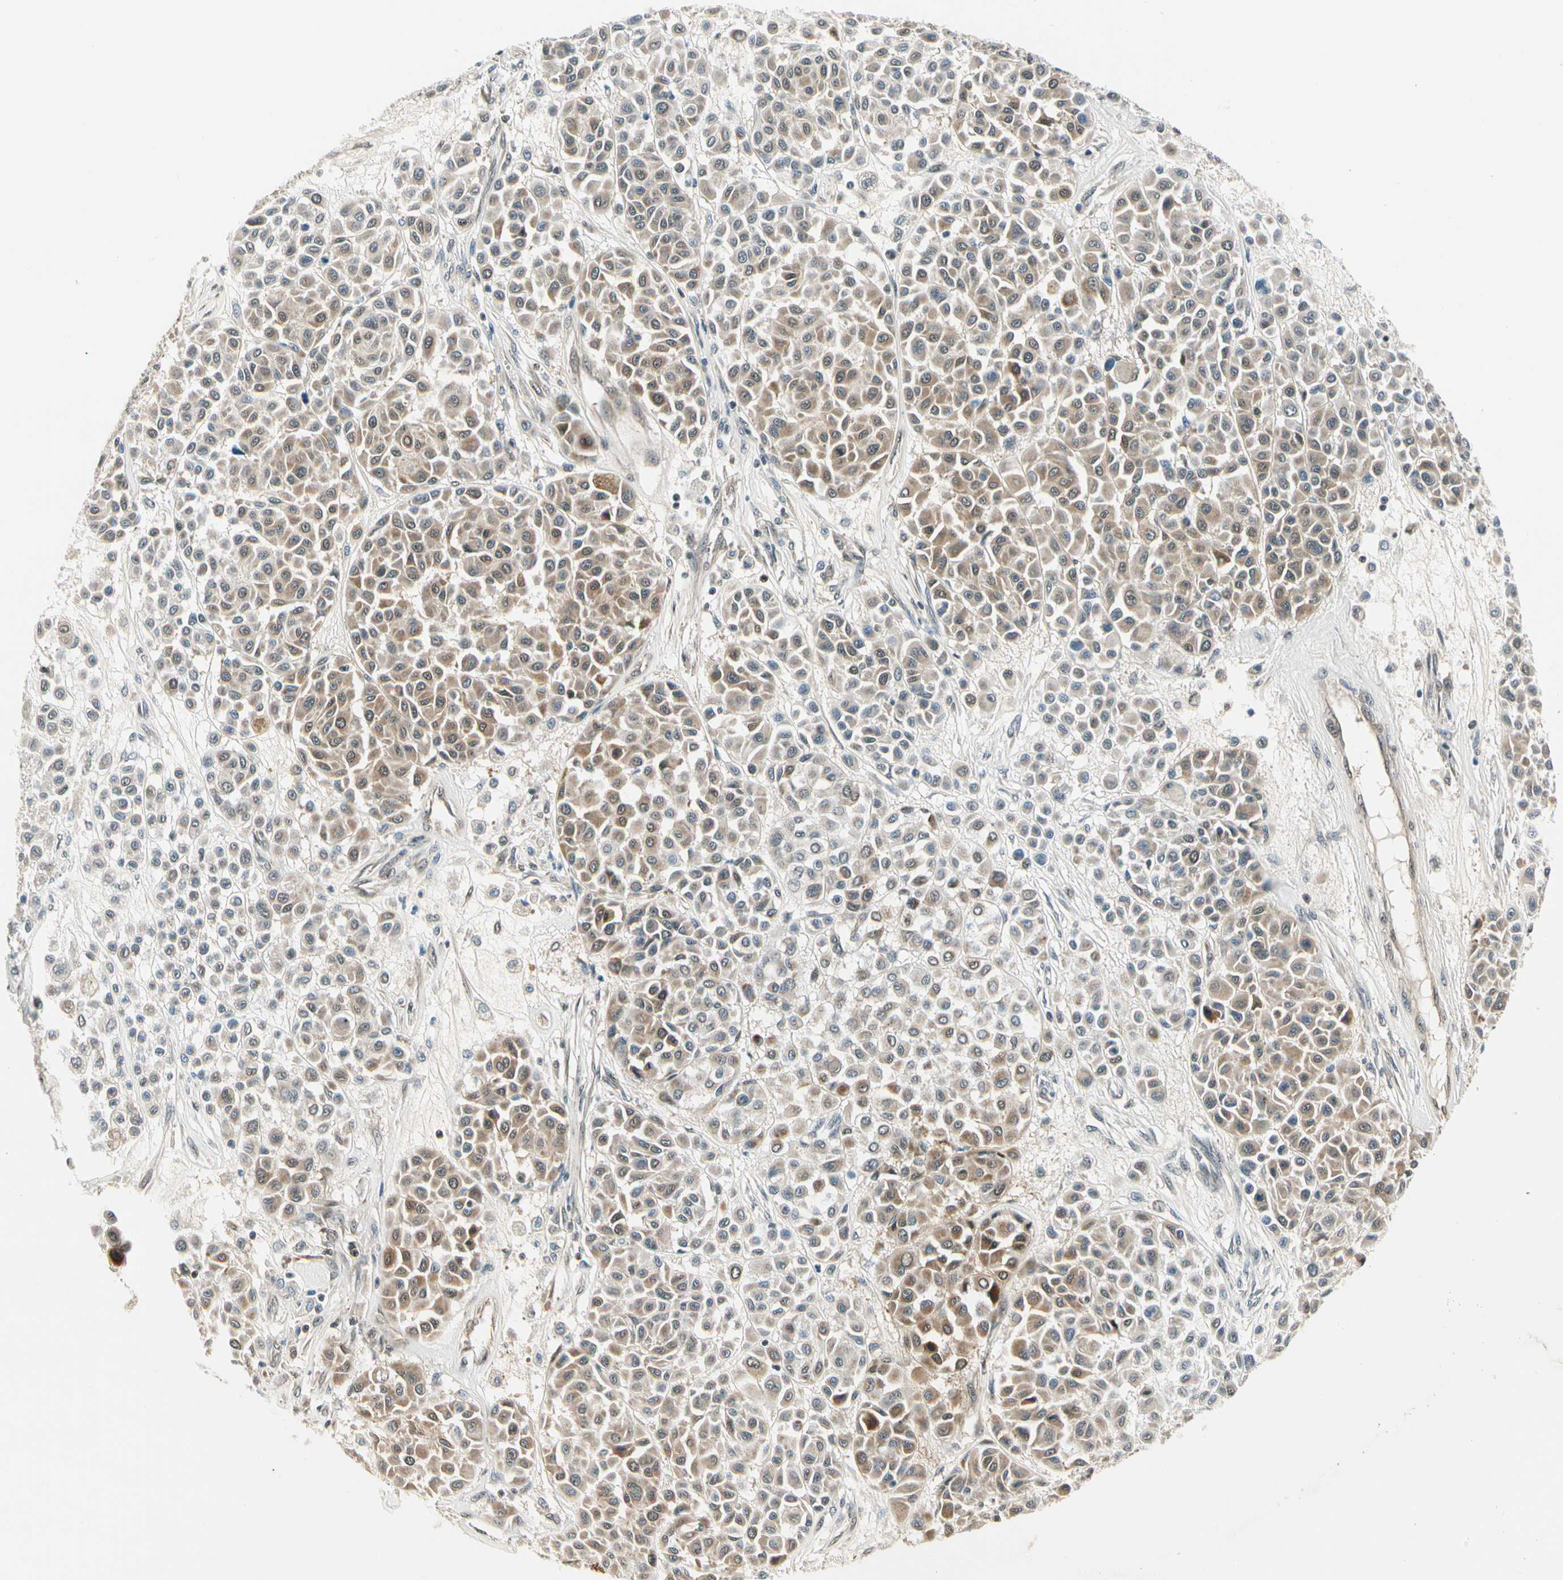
{"staining": {"intensity": "moderate", "quantity": "25%-75%", "location": "cytoplasmic/membranous"}, "tissue": "melanoma", "cell_type": "Tumor cells", "image_type": "cancer", "snomed": [{"axis": "morphology", "description": "Malignant melanoma, Metastatic site"}, {"axis": "topography", "description": "Soft tissue"}], "caption": "Immunohistochemistry histopathology image of malignant melanoma (metastatic site) stained for a protein (brown), which demonstrates medium levels of moderate cytoplasmic/membranous staining in about 25%-75% of tumor cells.", "gene": "PDK2", "patient": {"sex": "male", "age": 41}}